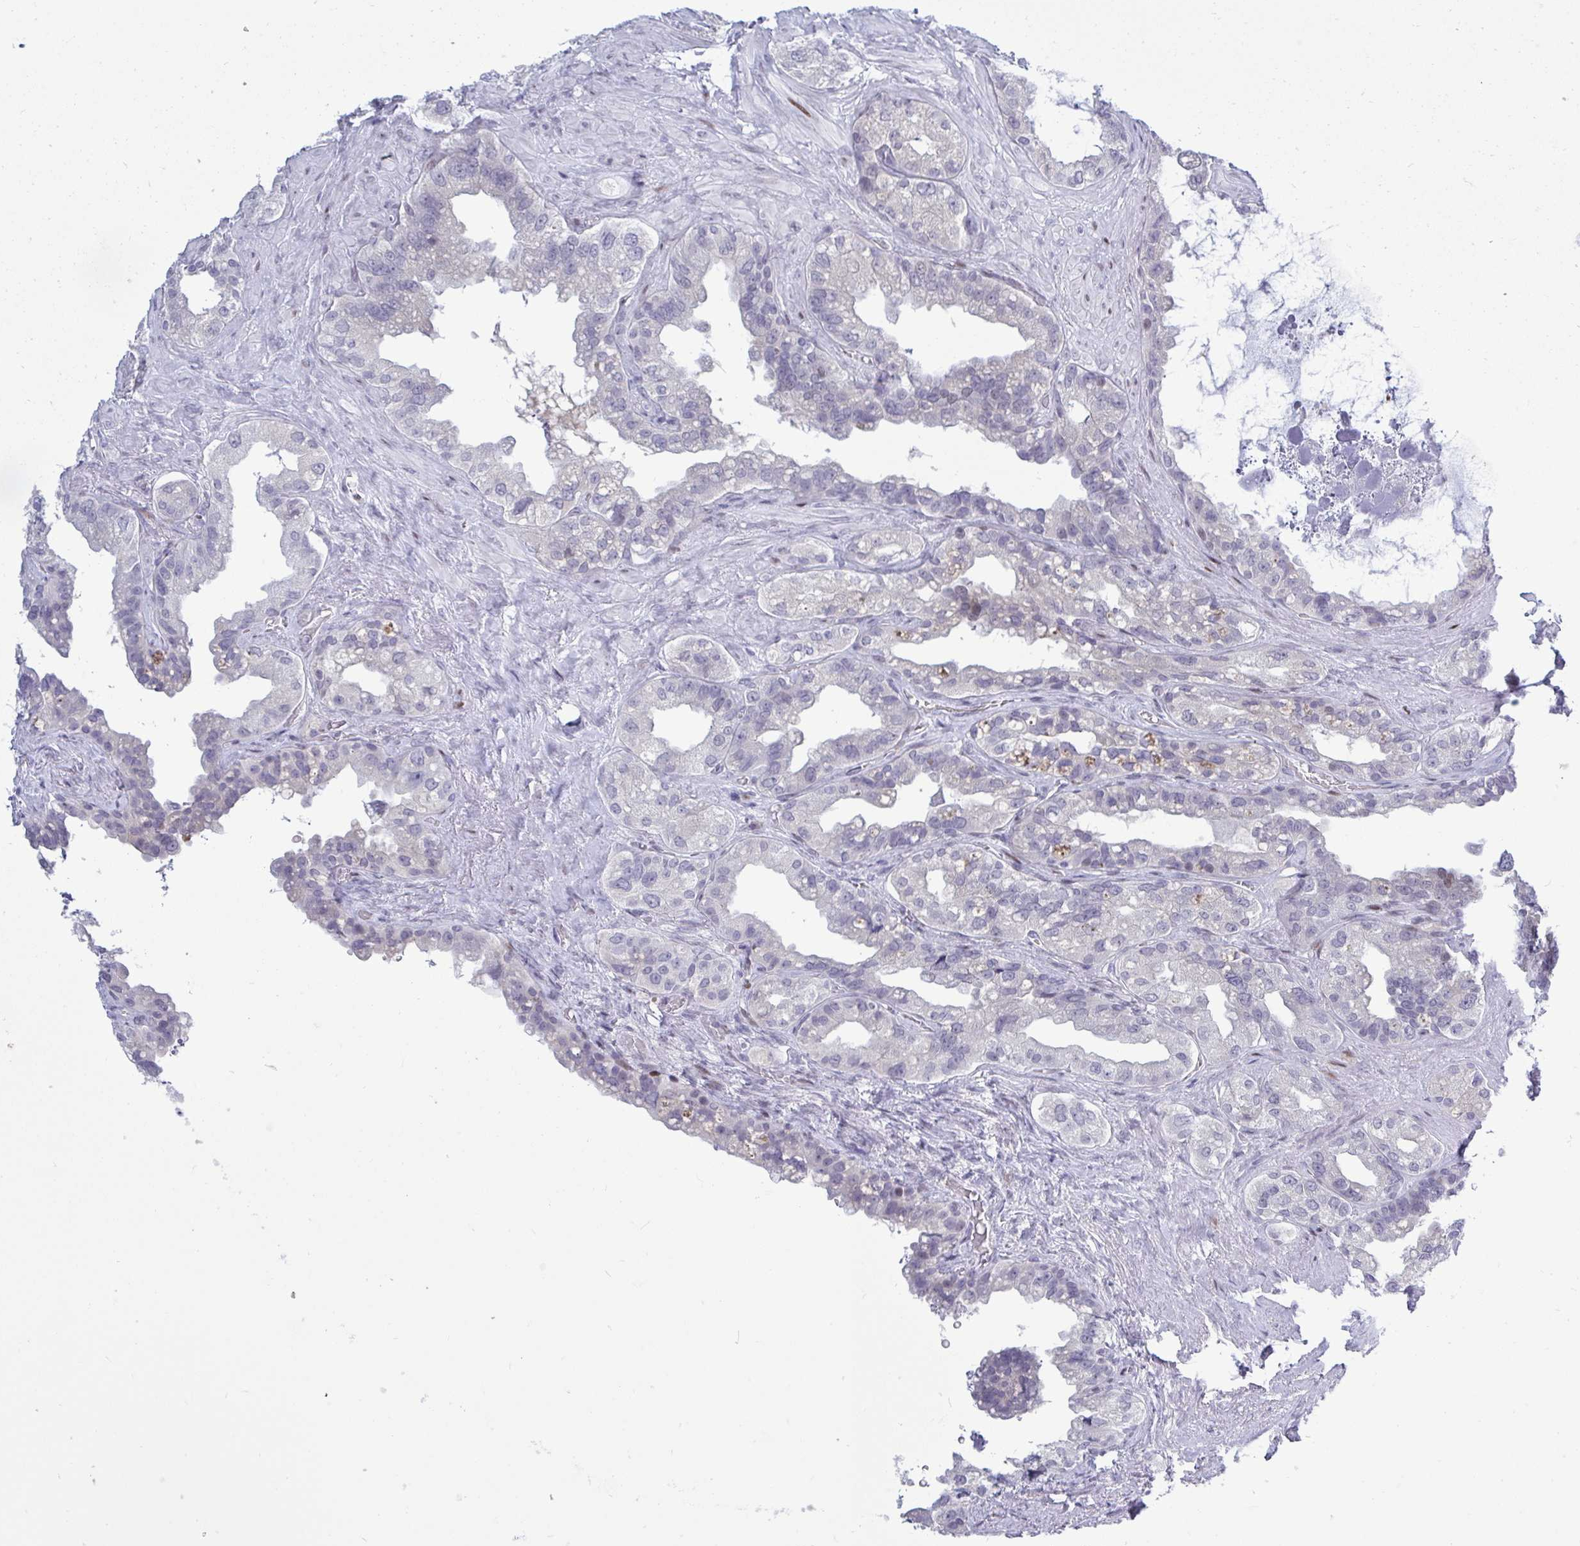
{"staining": {"intensity": "negative", "quantity": "none", "location": "none"}, "tissue": "seminal vesicle", "cell_type": "Glandular cells", "image_type": "normal", "snomed": [{"axis": "morphology", "description": "Normal tissue, NOS"}, {"axis": "topography", "description": "Seminal veicle"}, {"axis": "topography", "description": "Peripheral nerve tissue"}], "caption": "A high-resolution image shows immunohistochemistry staining of normal seminal vesicle, which demonstrates no significant expression in glandular cells. (Stains: DAB (3,3'-diaminobenzidine) immunohistochemistry (IHC) with hematoxylin counter stain, Microscopy: brightfield microscopy at high magnification).", "gene": "TAB1", "patient": {"sex": "male", "age": 76}}